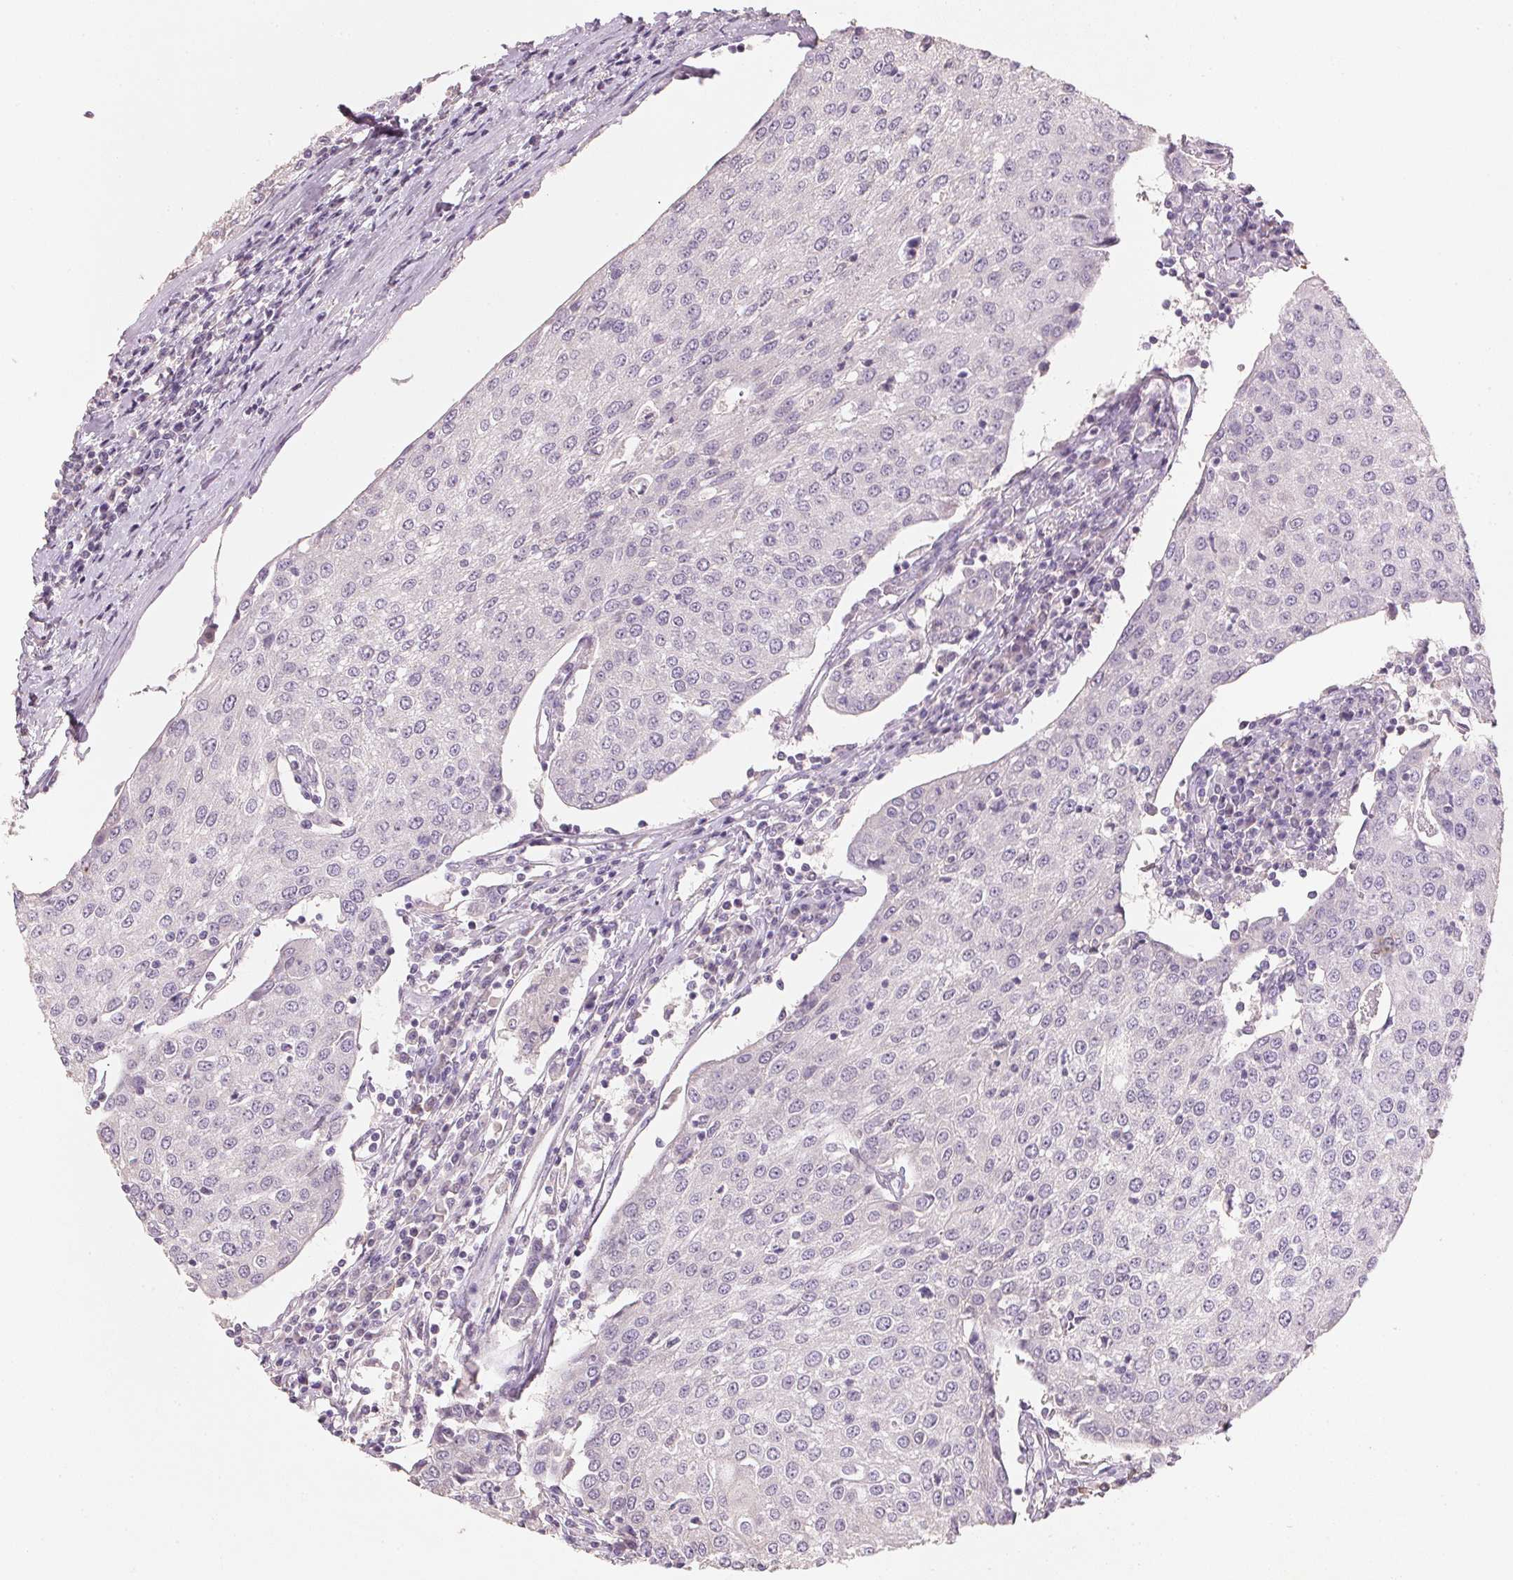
{"staining": {"intensity": "negative", "quantity": "none", "location": "none"}, "tissue": "urothelial cancer", "cell_type": "Tumor cells", "image_type": "cancer", "snomed": [{"axis": "morphology", "description": "Urothelial carcinoma, High grade"}, {"axis": "topography", "description": "Urinary bladder"}], "caption": "Immunohistochemical staining of high-grade urothelial carcinoma shows no significant positivity in tumor cells.", "gene": "CXCL5", "patient": {"sex": "female", "age": 85}}